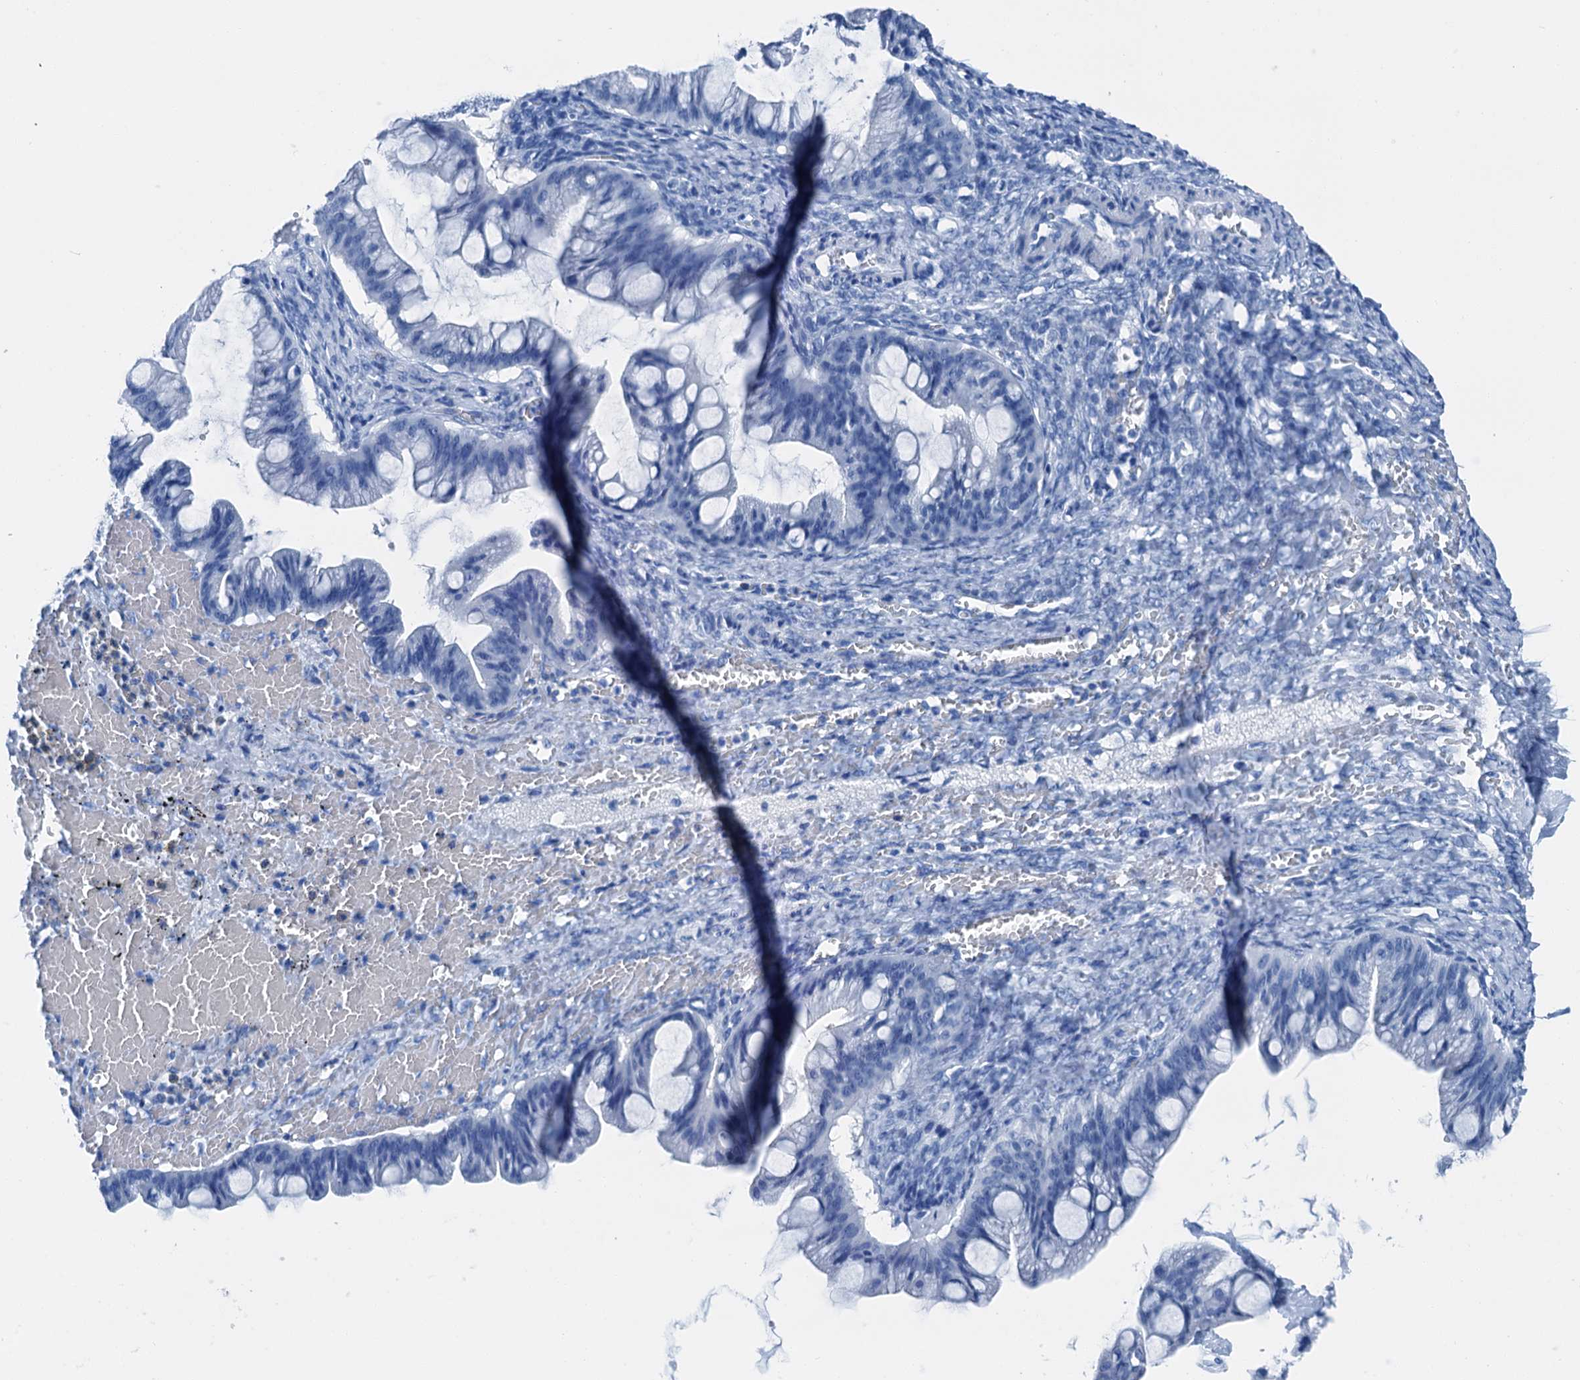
{"staining": {"intensity": "negative", "quantity": "none", "location": "none"}, "tissue": "ovarian cancer", "cell_type": "Tumor cells", "image_type": "cancer", "snomed": [{"axis": "morphology", "description": "Cystadenocarcinoma, mucinous, NOS"}, {"axis": "topography", "description": "Ovary"}], "caption": "This is an IHC image of human ovarian cancer (mucinous cystadenocarcinoma). There is no positivity in tumor cells.", "gene": "CBLN3", "patient": {"sex": "female", "age": 73}}